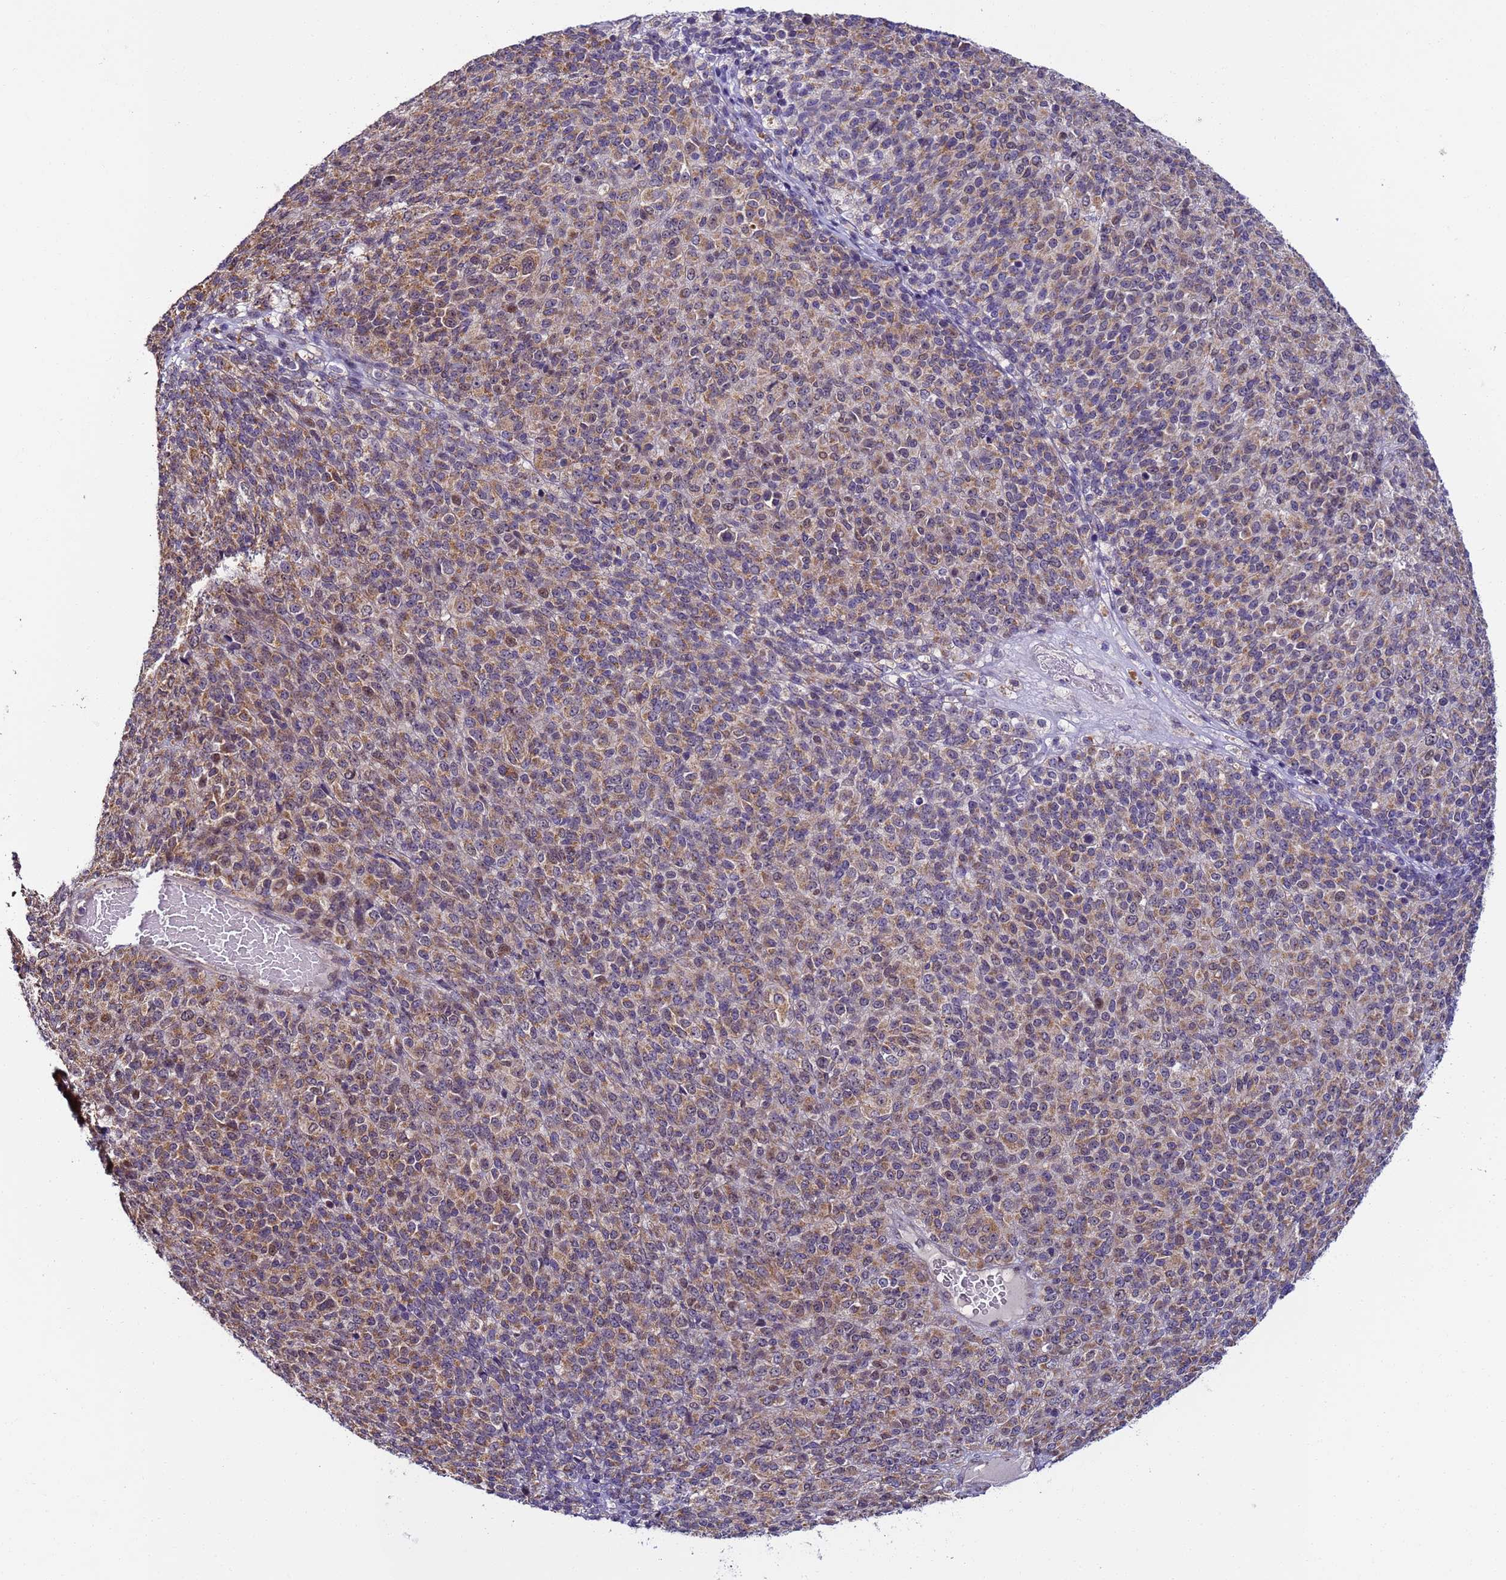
{"staining": {"intensity": "moderate", "quantity": ">75%", "location": "cytoplasmic/membranous"}, "tissue": "melanoma", "cell_type": "Tumor cells", "image_type": "cancer", "snomed": [{"axis": "morphology", "description": "Malignant melanoma, Metastatic site"}, {"axis": "topography", "description": "Brain"}], "caption": "Moderate cytoplasmic/membranous expression is seen in approximately >75% of tumor cells in melanoma. (brown staining indicates protein expression, while blue staining denotes nuclei).", "gene": "RAPGEF3", "patient": {"sex": "female", "age": 56}}